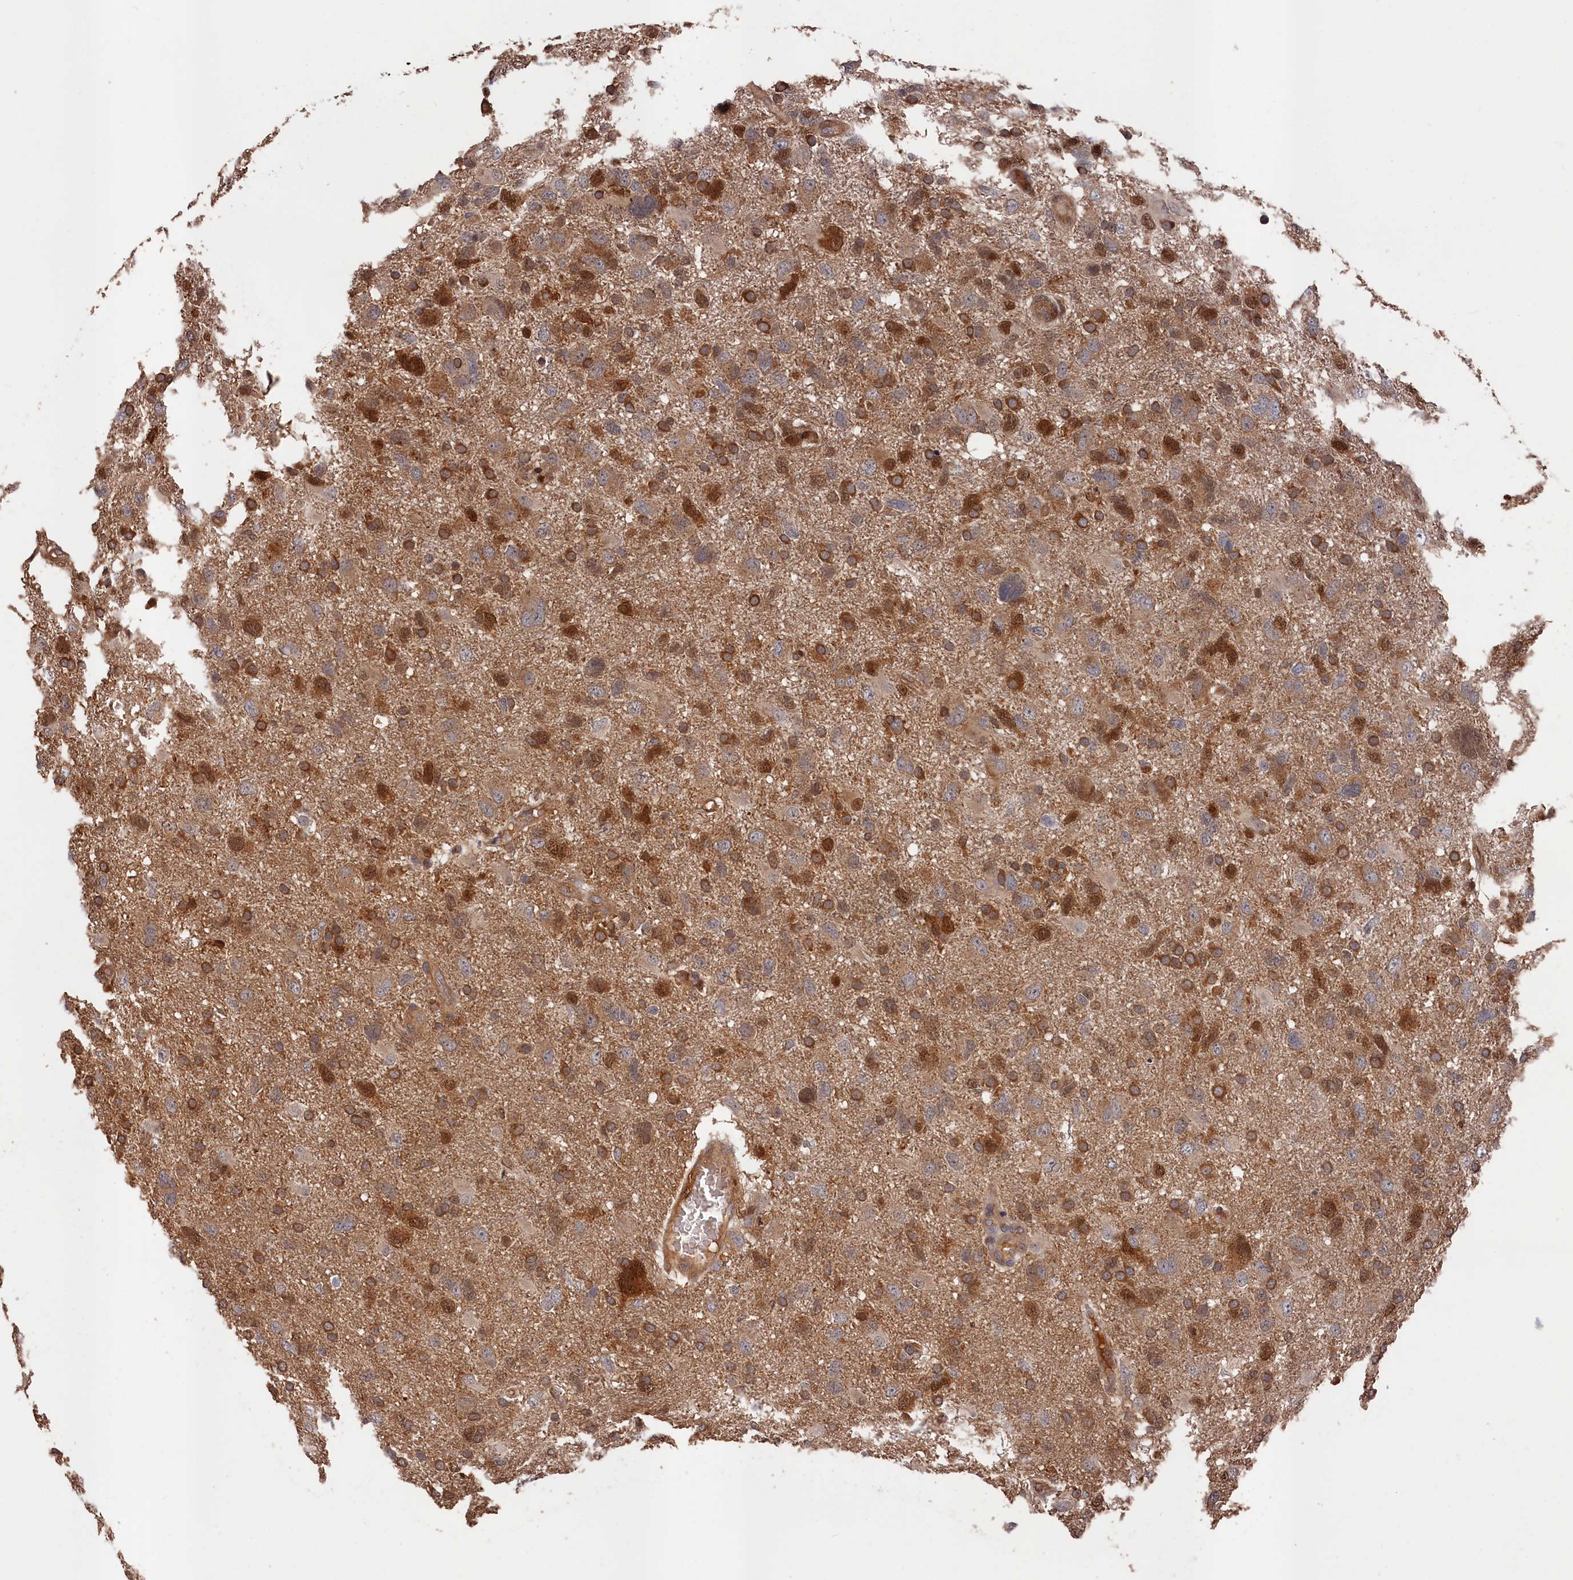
{"staining": {"intensity": "moderate", "quantity": "25%-75%", "location": "cytoplasmic/membranous,nuclear"}, "tissue": "glioma", "cell_type": "Tumor cells", "image_type": "cancer", "snomed": [{"axis": "morphology", "description": "Glioma, malignant, High grade"}, {"axis": "topography", "description": "Brain"}], "caption": "This is an image of immunohistochemistry (IHC) staining of glioma, which shows moderate expression in the cytoplasmic/membranous and nuclear of tumor cells.", "gene": "RMI2", "patient": {"sex": "male", "age": 61}}